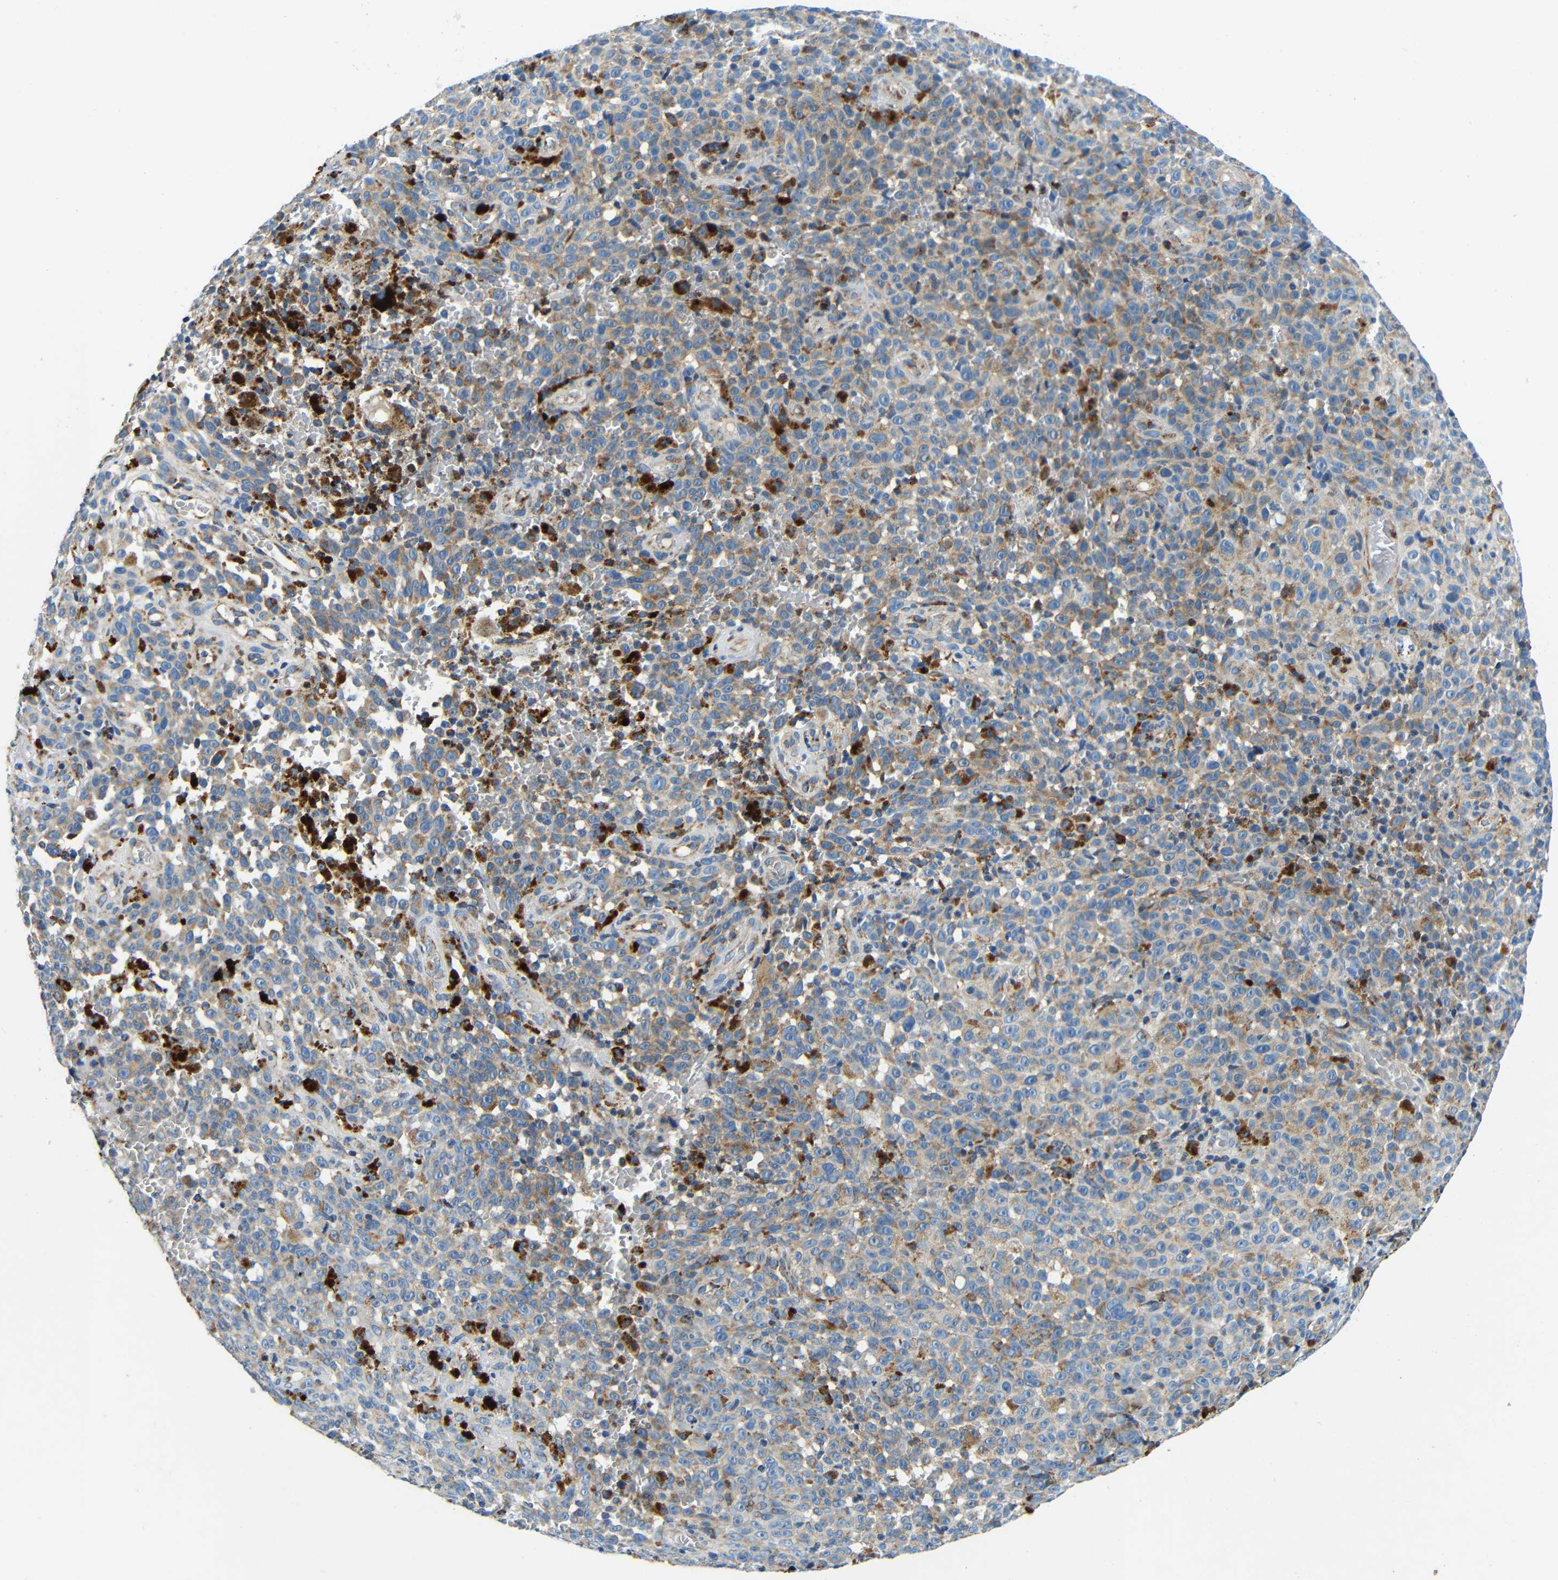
{"staining": {"intensity": "moderate", "quantity": ">75%", "location": "cytoplasmic/membranous"}, "tissue": "melanoma", "cell_type": "Tumor cells", "image_type": "cancer", "snomed": [{"axis": "morphology", "description": "Malignant melanoma, NOS"}, {"axis": "topography", "description": "Skin"}], "caption": "A photomicrograph of human malignant melanoma stained for a protein exhibits moderate cytoplasmic/membranous brown staining in tumor cells.", "gene": "GALNT18", "patient": {"sex": "female", "age": 82}}